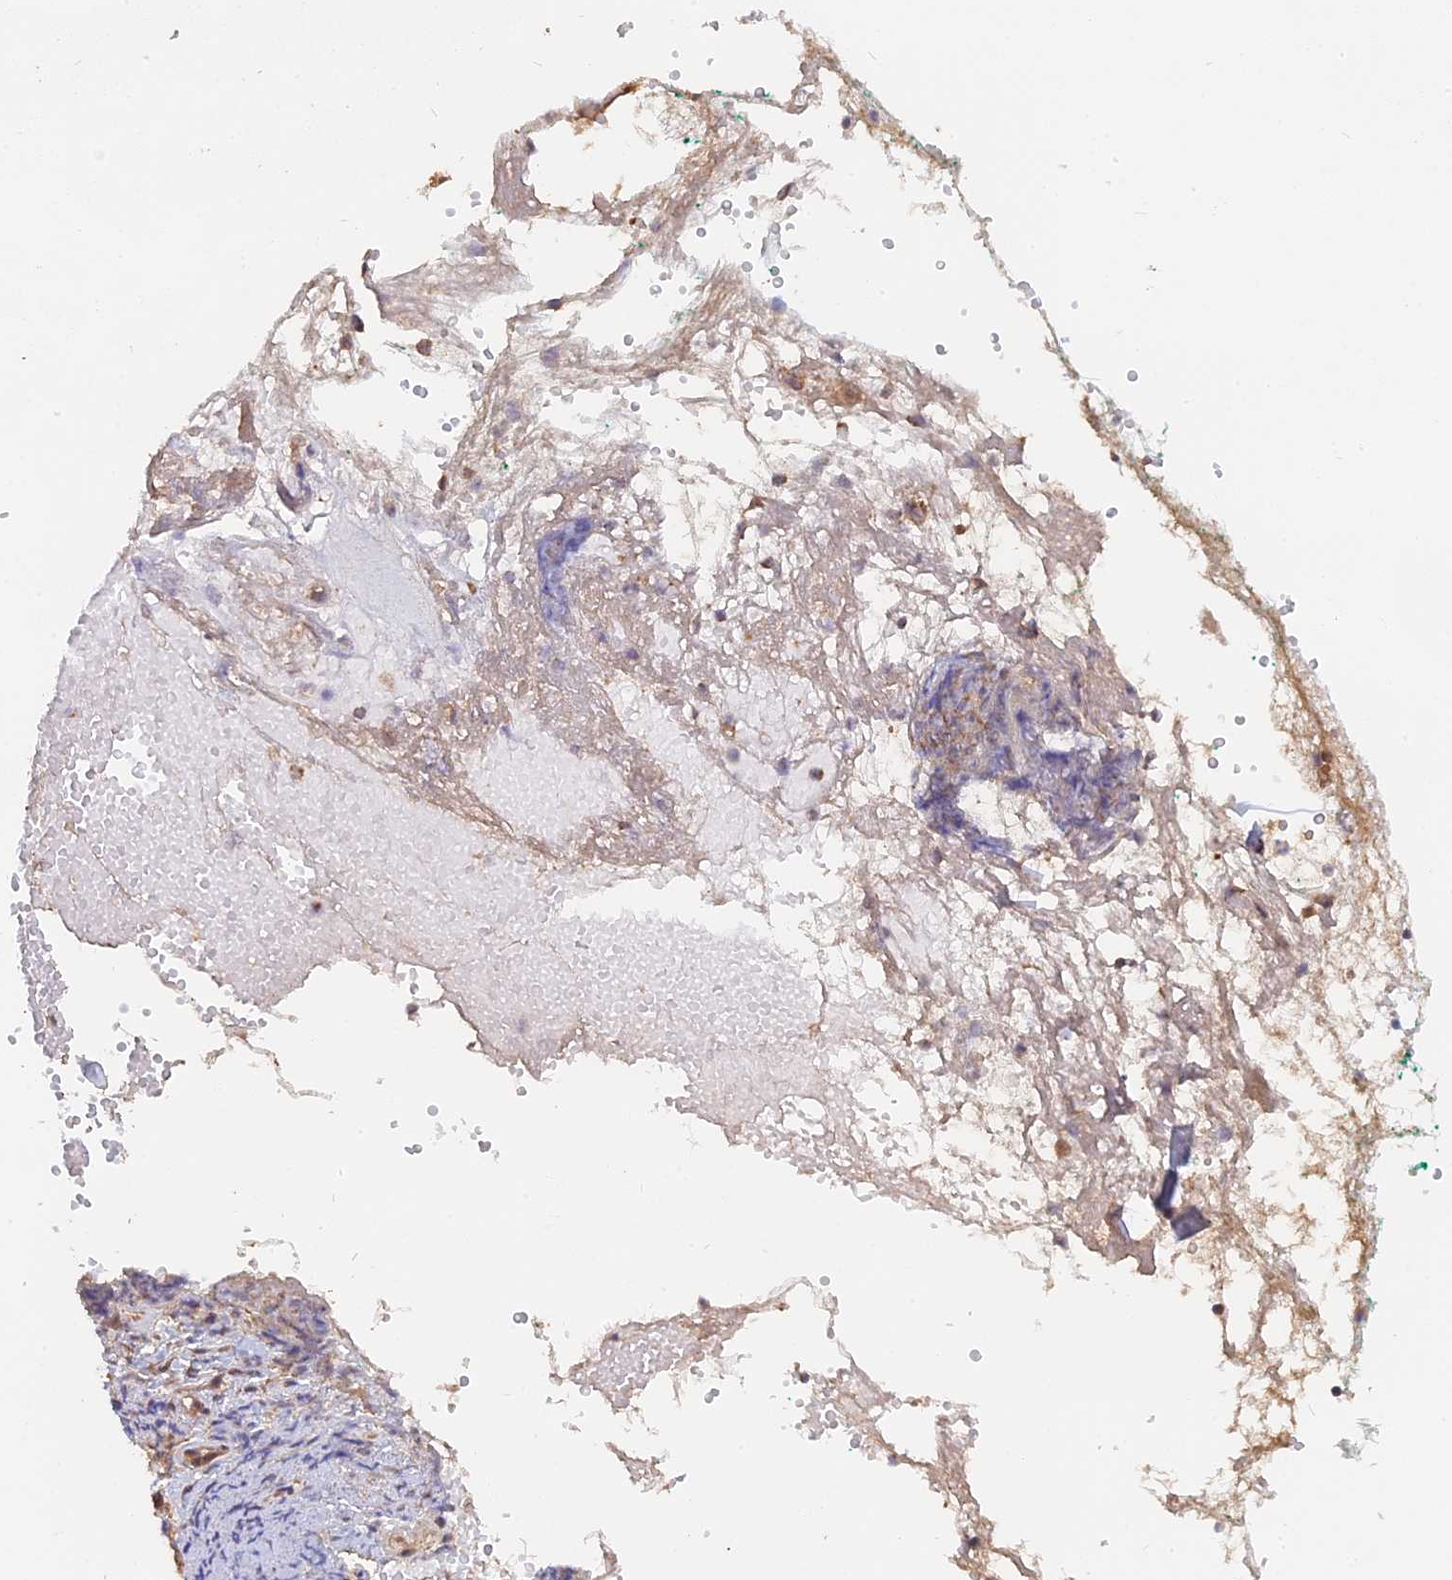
{"staining": {"intensity": "moderate", "quantity": ">75%", "location": "cytoplasmic/membranous"}, "tissue": "adipose tissue", "cell_type": "Adipocytes", "image_type": "normal", "snomed": [{"axis": "morphology", "description": "Normal tissue, NOS"}, {"axis": "morphology", "description": "Basal cell carcinoma"}, {"axis": "topography", "description": "Cartilage tissue"}, {"axis": "topography", "description": "Nasopharynx"}, {"axis": "topography", "description": "Oral tissue"}], "caption": "An image of human adipose tissue stained for a protein exhibits moderate cytoplasmic/membranous brown staining in adipocytes. The staining was performed using DAB (3,3'-diaminobenzidine) to visualize the protein expression in brown, while the nuclei were stained in blue with hematoxylin (Magnification: 20x).", "gene": "SAC3D1", "patient": {"sex": "female", "age": 77}}